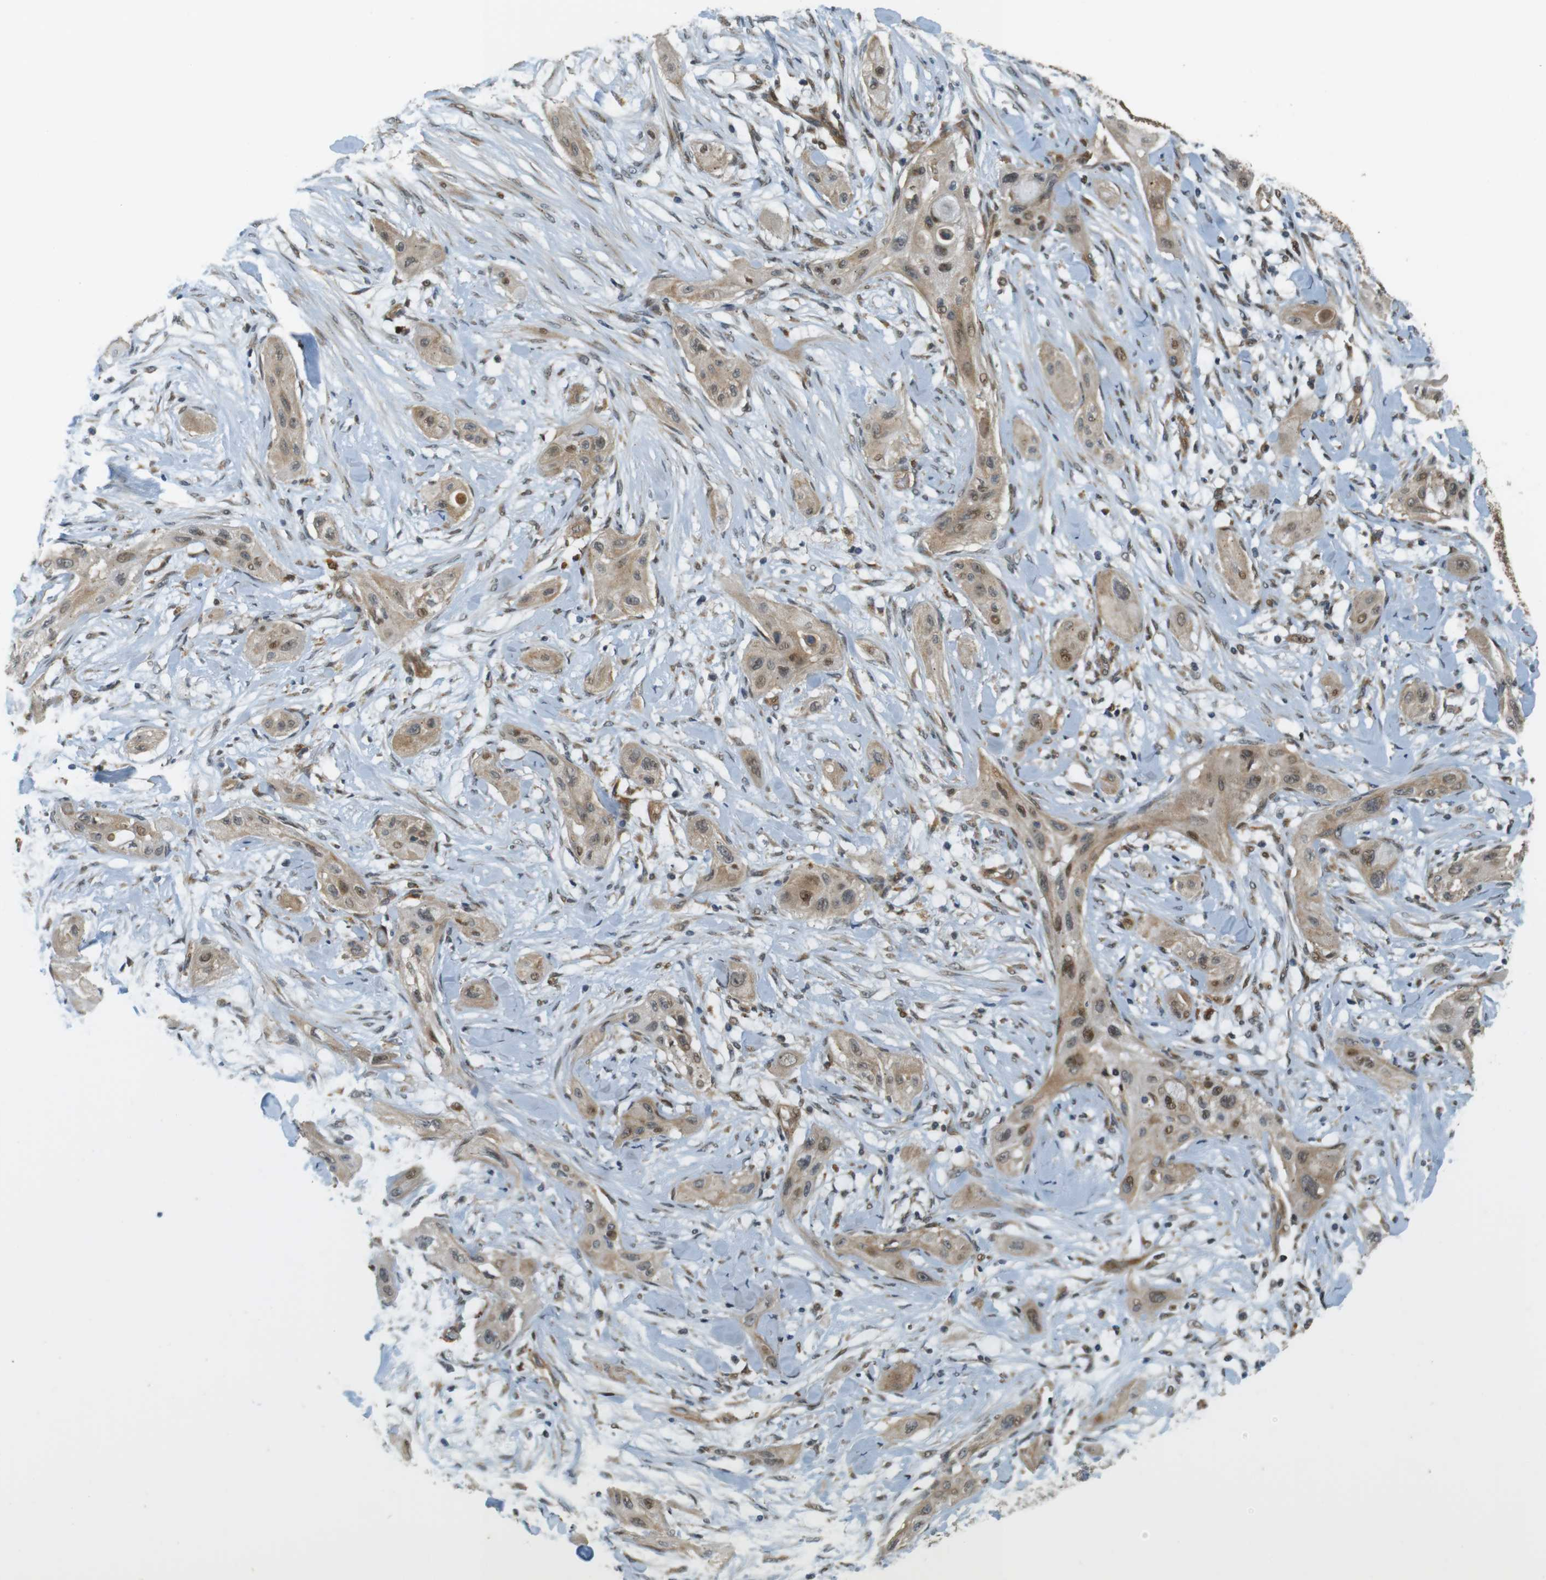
{"staining": {"intensity": "weak", "quantity": ">75%", "location": "cytoplasmic/membranous,nuclear"}, "tissue": "lung cancer", "cell_type": "Tumor cells", "image_type": "cancer", "snomed": [{"axis": "morphology", "description": "Squamous cell carcinoma, NOS"}, {"axis": "topography", "description": "Lung"}], "caption": "The photomicrograph exhibits a brown stain indicating the presence of a protein in the cytoplasmic/membranous and nuclear of tumor cells in squamous cell carcinoma (lung).", "gene": "TSPAN9", "patient": {"sex": "female", "age": 47}}